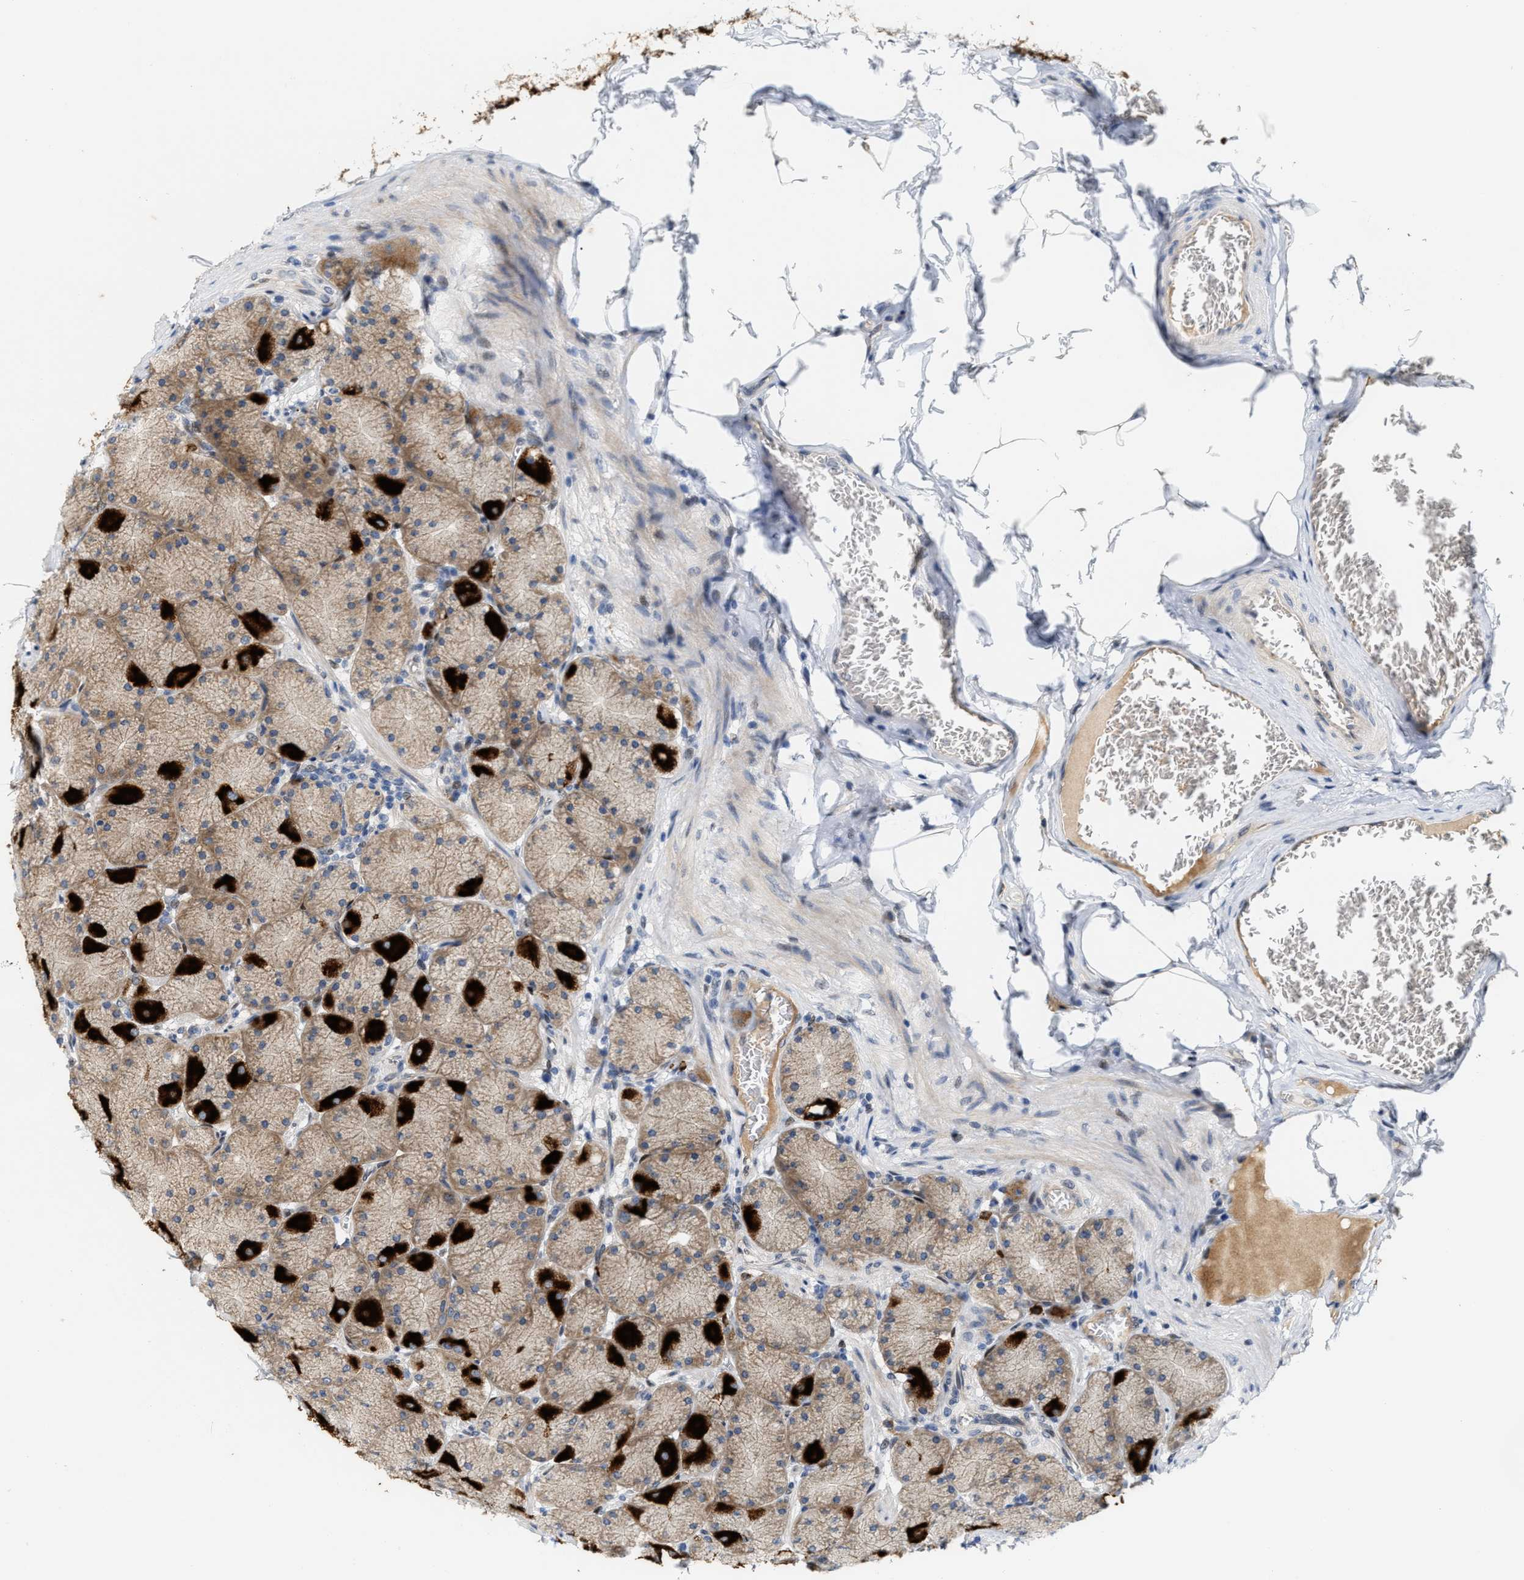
{"staining": {"intensity": "strong", "quantity": "25%-75%", "location": "cytoplasmic/membranous"}, "tissue": "stomach", "cell_type": "Glandular cells", "image_type": "normal", "snomed": [{"axis": "morphology", "description": "Normal tissue, NOS"}, {"axis": "topography", "description": "Stomach, upper"}], "caption": "This photomicrograph reveals unremarkable stomach stained with immunohistochemistry (IHC) to label a protein in brown. The cytoplasmic/membranous of glandular cells show strong positivity for the protein. Nuclei are counter-stained blue.", "gene": "TCF4", "patient": {"sex": "female", "age": 56}}